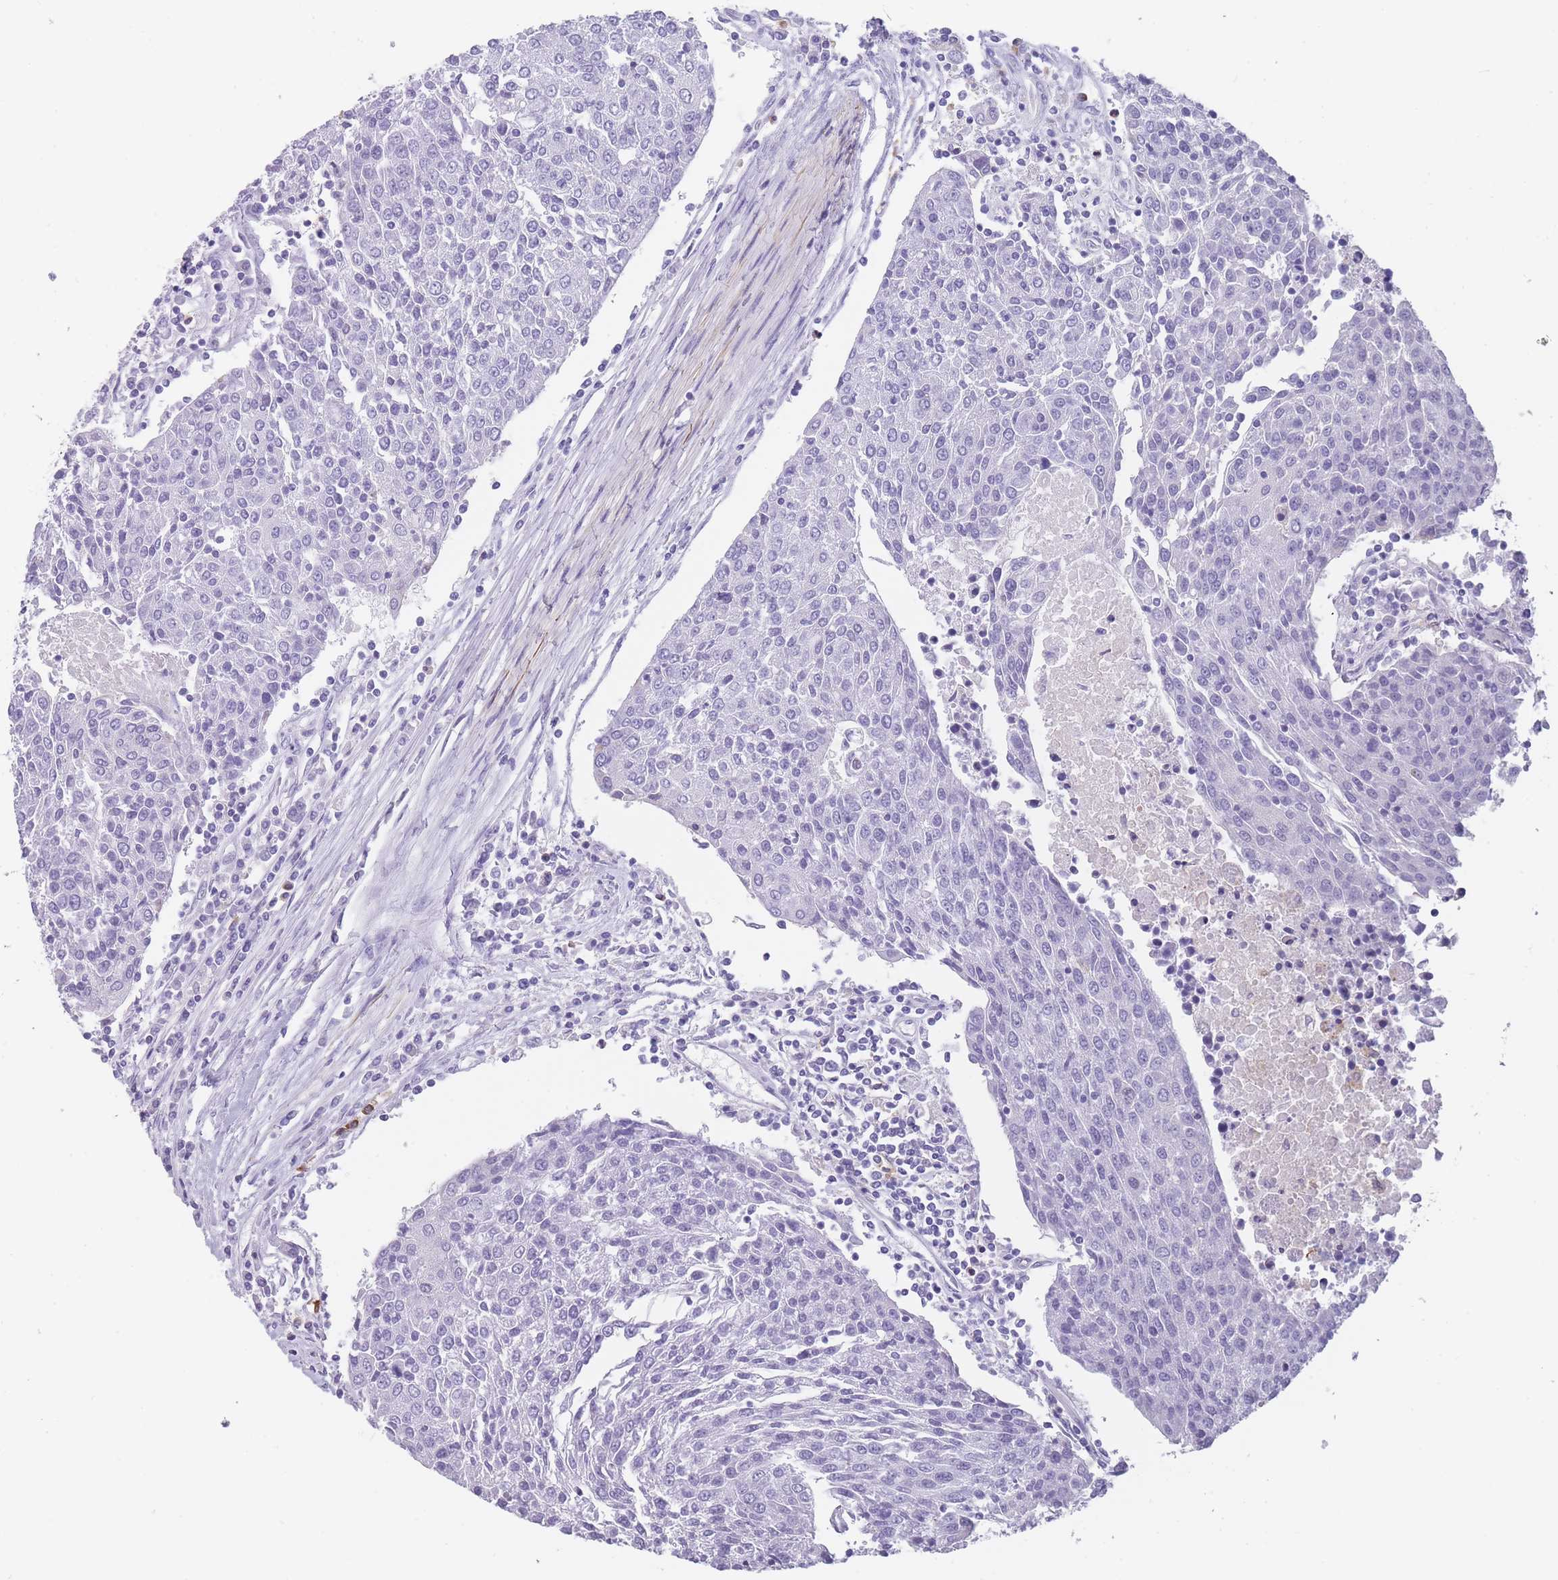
{"staining": {"intensity": "negative", "quantity": "none", "location": "none"}, "tissue": "urothelial cancer", "cell_type": "Tumor cells", "image_type": "cancer", "snomed": [{"axis": "morphology", "description": "Urothelial carcinoma, High grade"}, {"axis": "topography", "description": "Urinary bladder"}], "caption": "Urothelial cancer was stained to show a protein in brown. There is no significant staining in tumor cells.", "gene": "CR1L", "patient": {"sex": "female", "age": 85}}